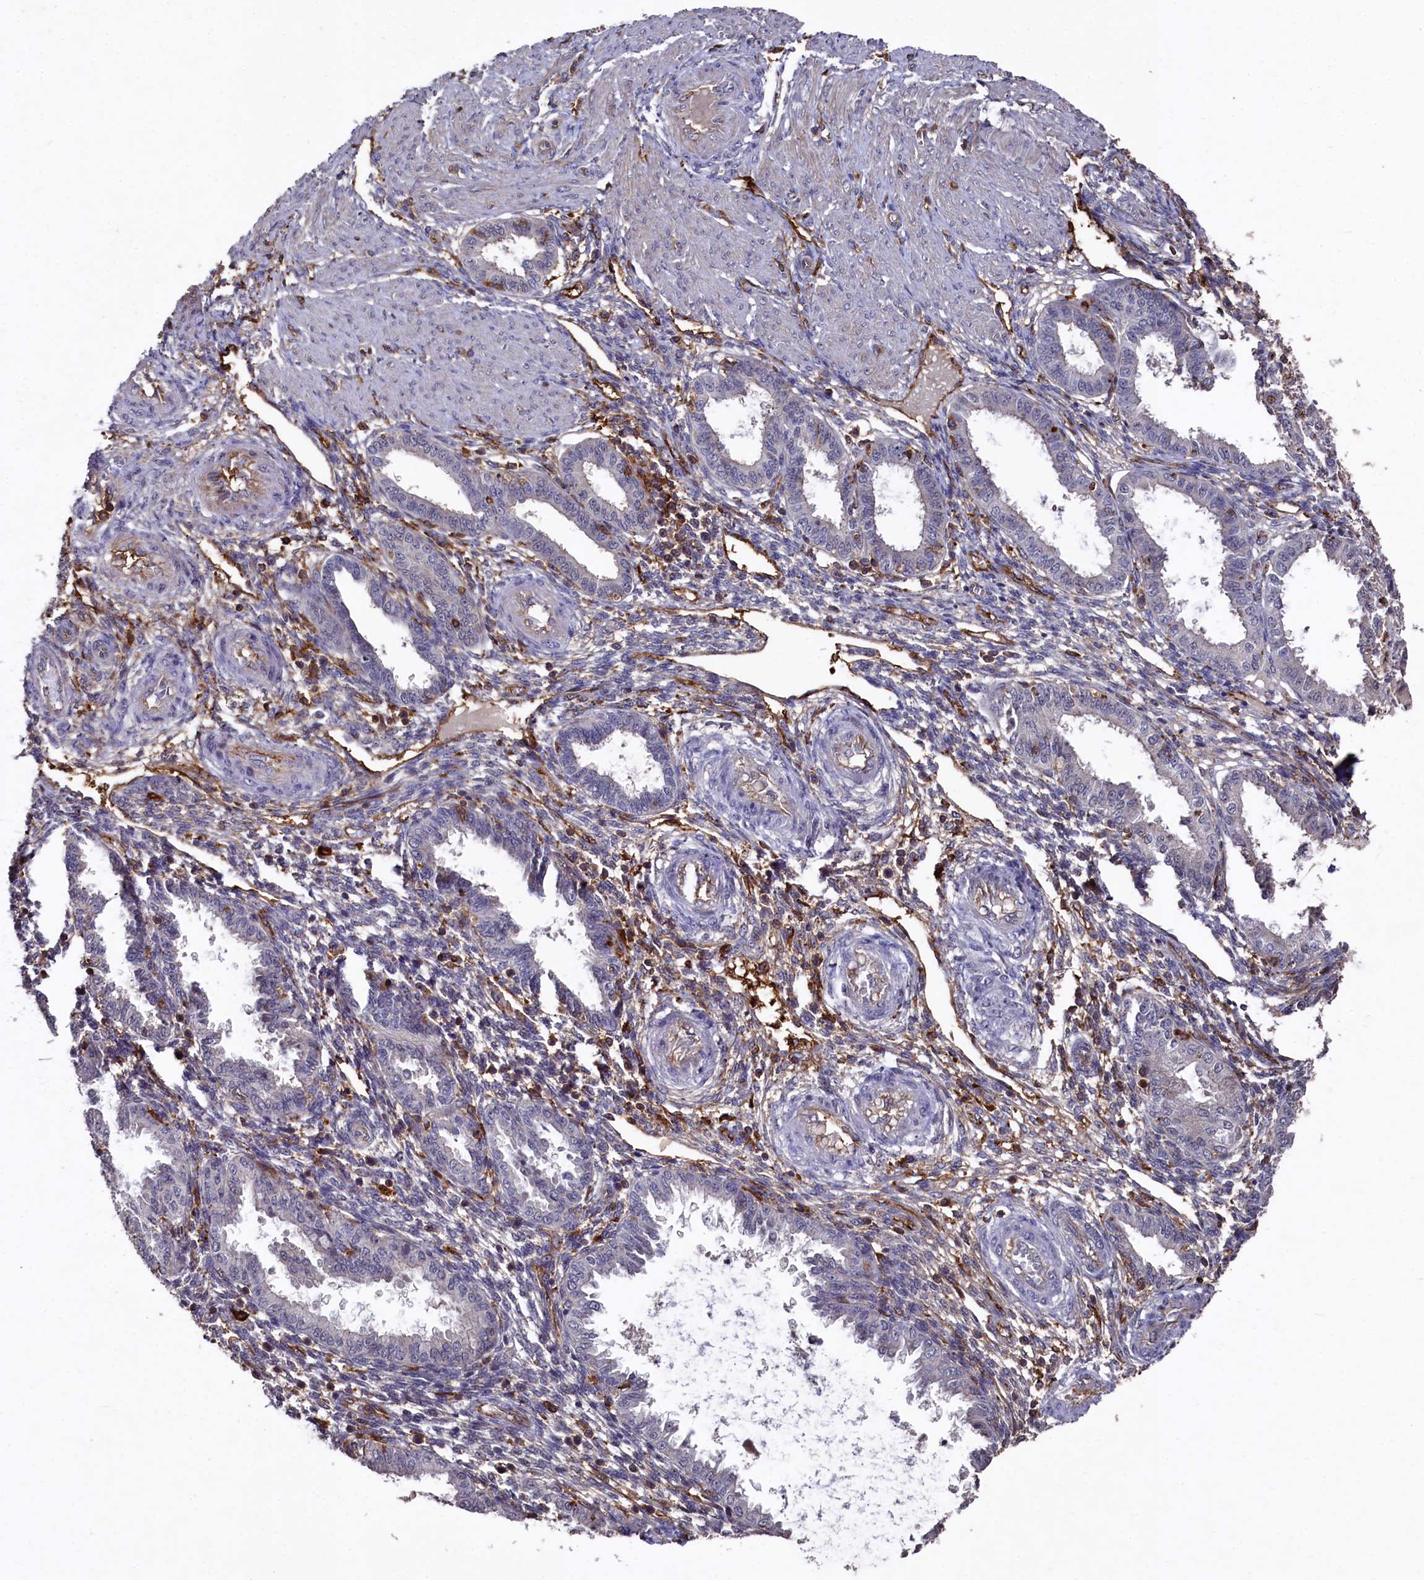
{"staining": {"intensity": "negative", "quantity": "none", "location": "none"}, "tissue": "endometrium", "cell_type": "Cells in endometrial stroma", "image_type": "normal", "snomed": [{"axis": "morphology", "description": "Normal tissue, NOS"}, {"axis": "topography", "description": "Endometrium"}], "caption": "Histopathology image shows no significant protein staining in cells in endometrial stroma of unremarkable endometrium.", "gene": "PLEKHO2", "patient": {"sex": "female", "age": 33}}